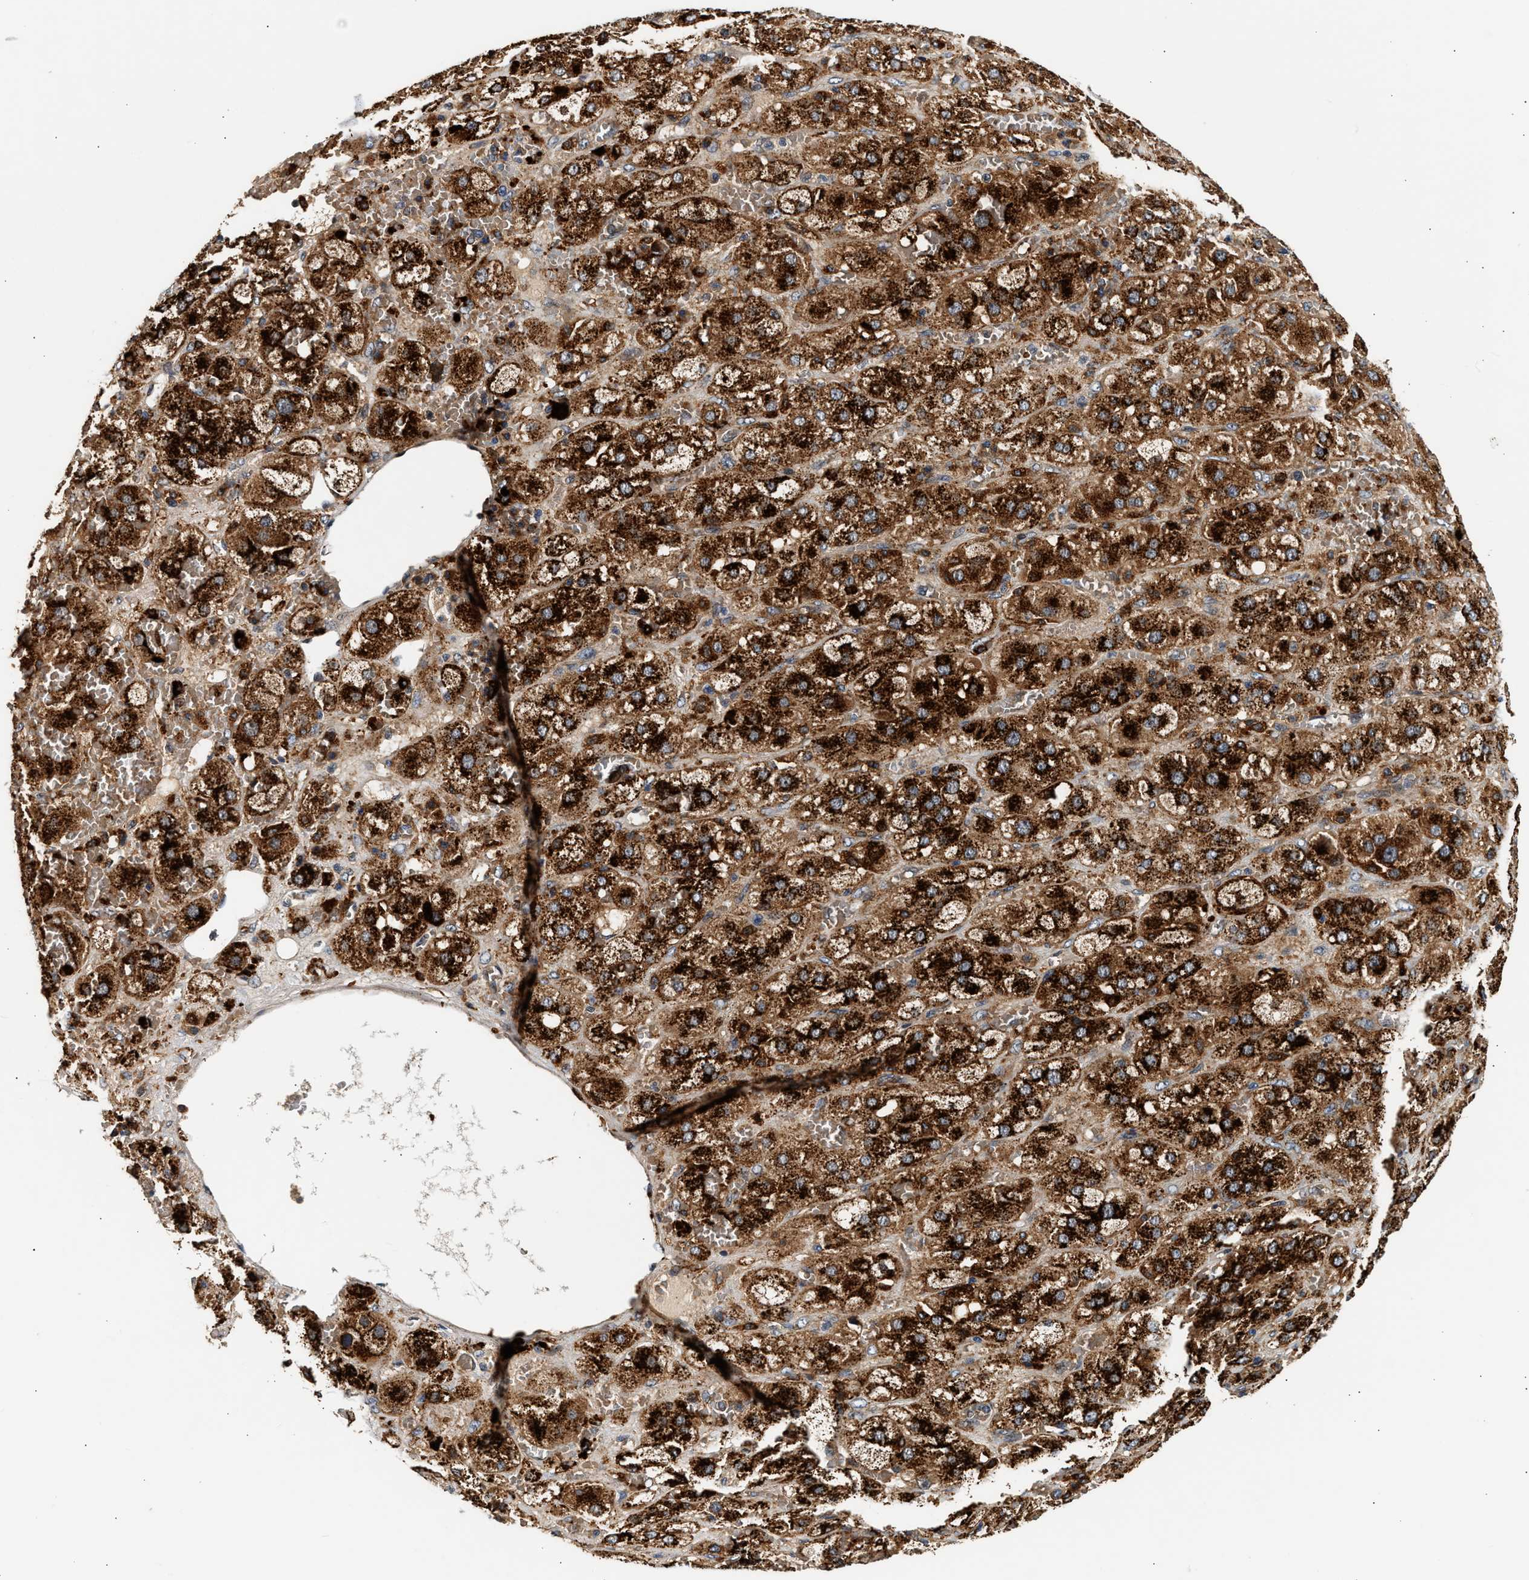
{"staining": {"intensity": "strong", "quantity": ">75%", "location": "cytoplasmic/membranous"}, "tissue": "adrenal gland", "cell_type": "Glandular cells", "image_type": "normal", "snomed": [{"axis": "morphology", "description": "Normal tissue, NOS"}, {"axis": "topography", "description": "Adrenal gland"}], "caption": "Protein positivity by IHC demonstrates strong cytoplasmic/membranous staining in approximately >75% of glandular cells in unremarkable adrenal gland.", "gene": "PLD3", "patient": {"sex": "female", "age": 47}}